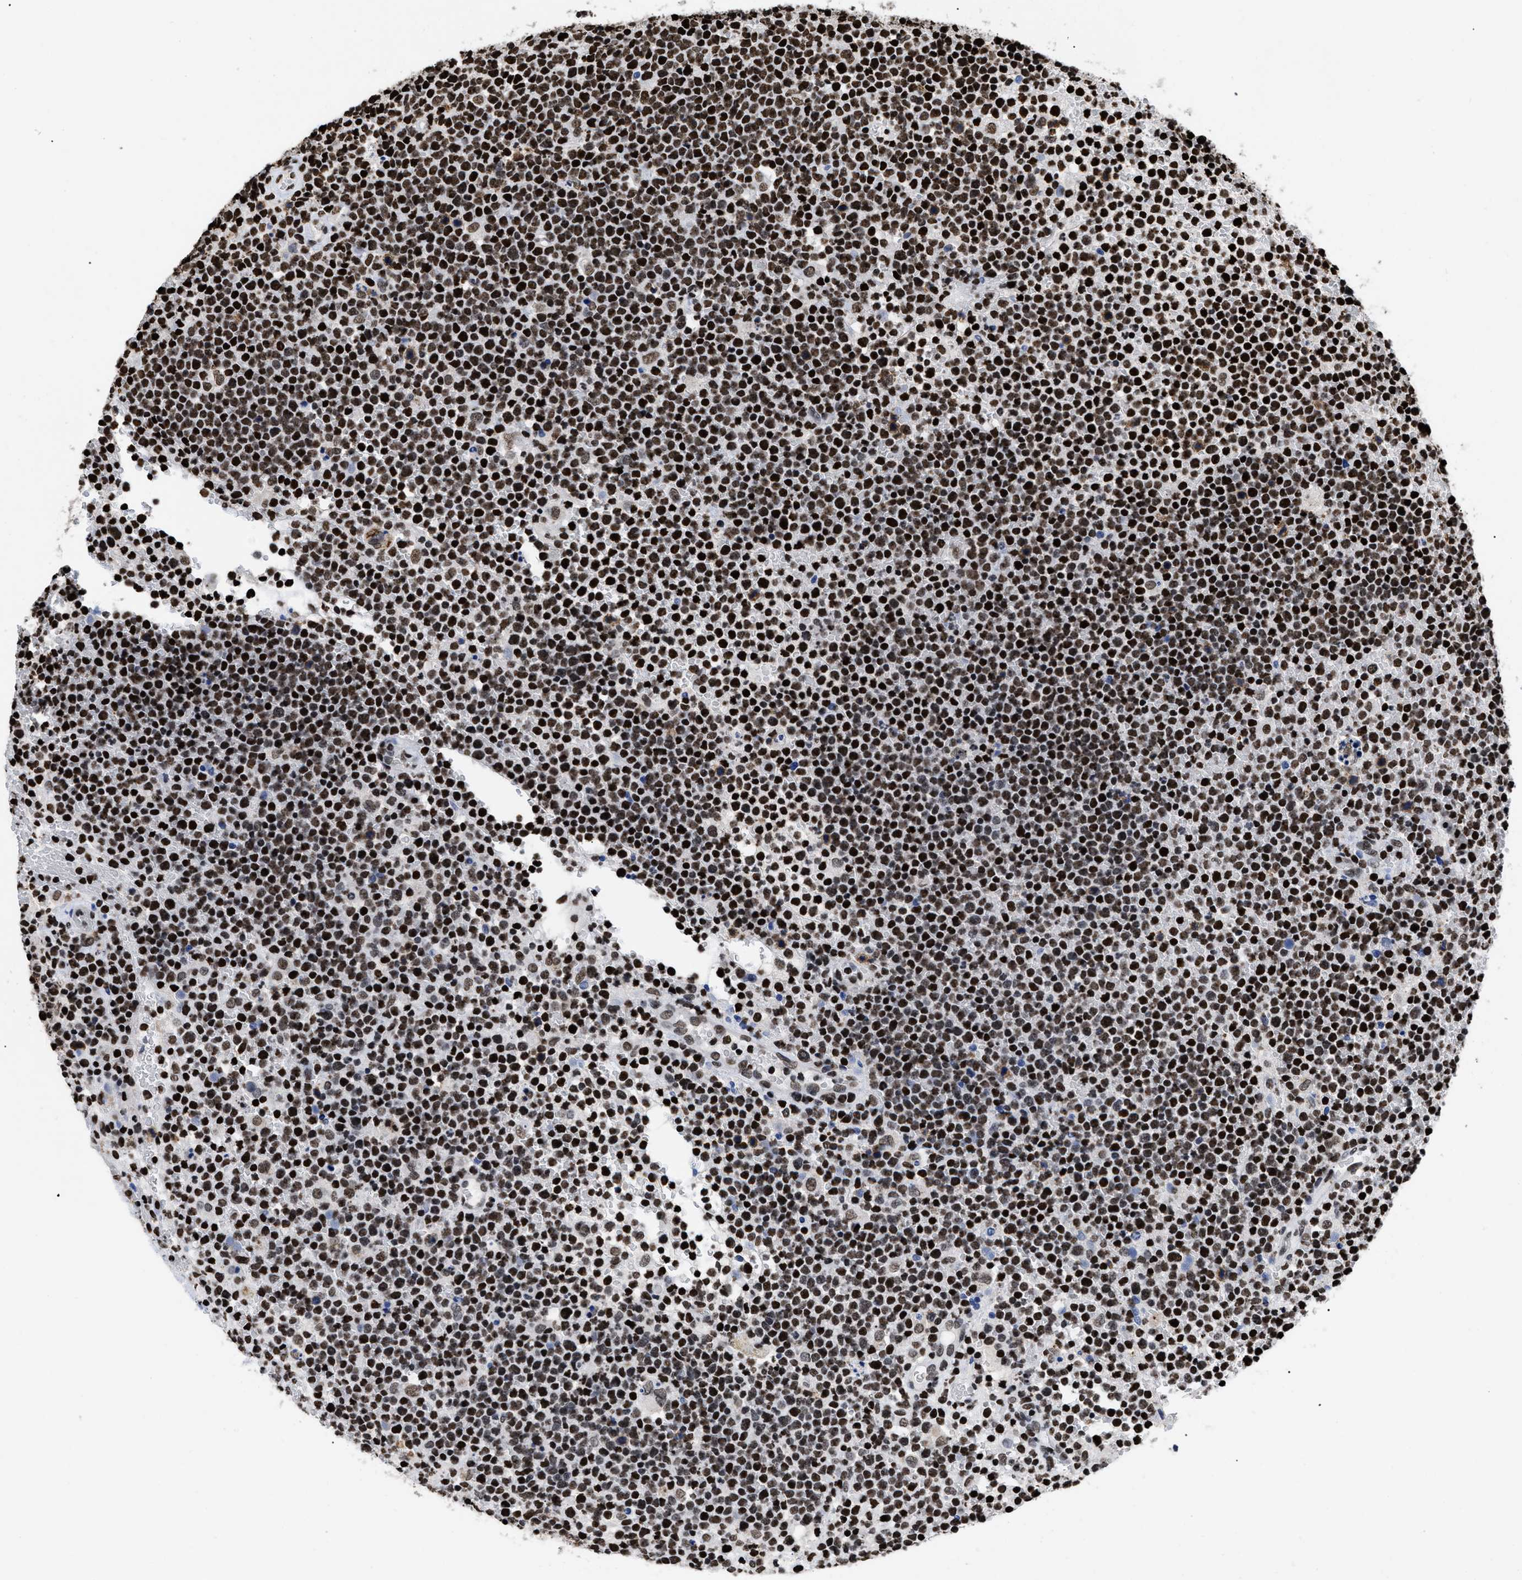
{"staining": {"intensity": "strong", "quantity": ">75%", "location": "nuclear"}, "tissue": "lymphoma", "cell_type": "Tumor cells", "image_type": "cancer", "snomed": [{"axis": "morphology", "description": "Malignant lymphoma, non-Hodgkin's type, High grade"}, {"axis": "topography", "description": "Lymph node"}], "caption": "Protein analysis of lymphoma tissue reveals strong nuclear positivity in about >75% of tumor cells. (IHC, brightfield microscopy, high magnification).", "gene": "CALHM3", "patient": {"sex": "male", "age": 61}}